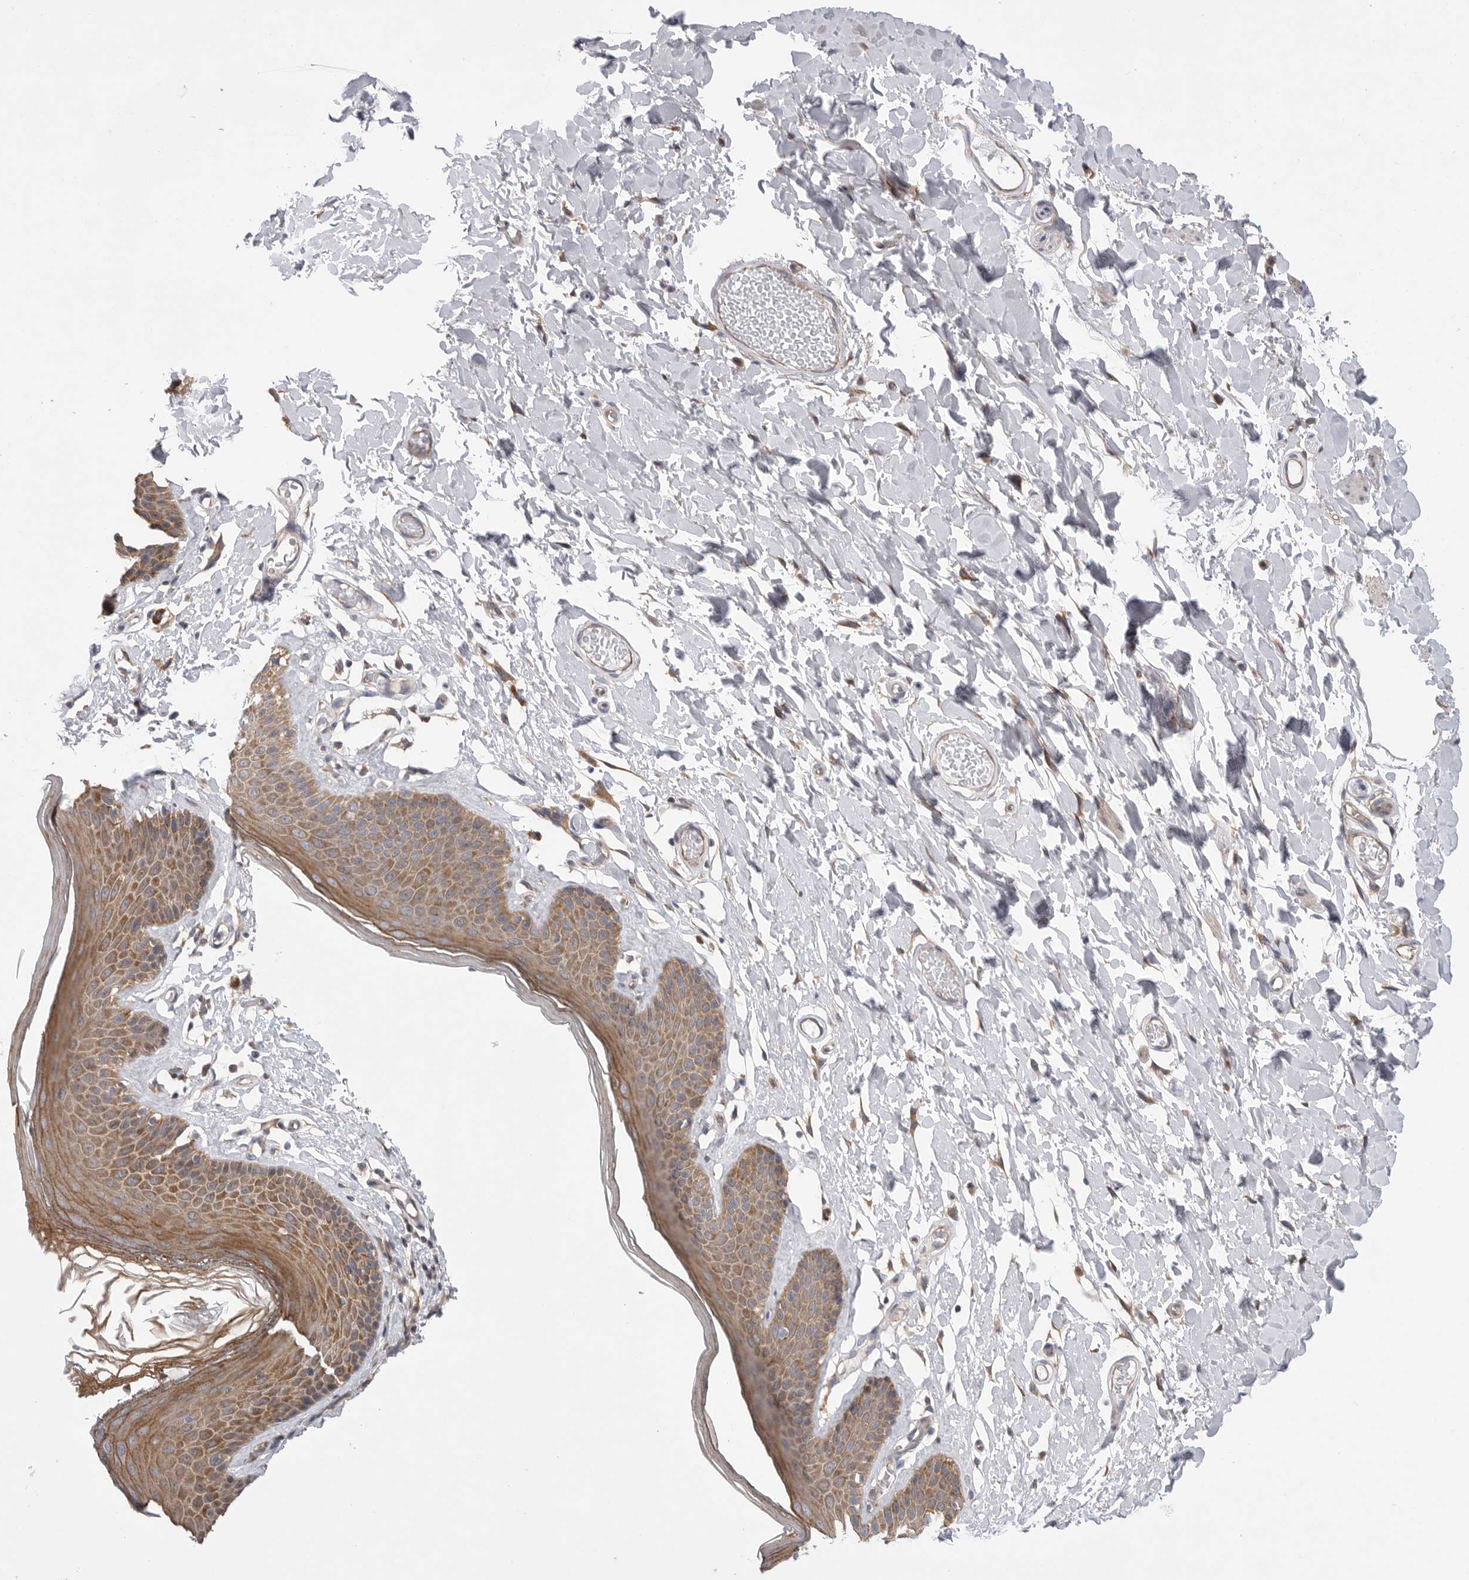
{"staining": {"intensity": "moderate", "quantity": ">75%", "location": "cytoplasmic/membranous"}, "tissue": "skin", "cell_type": "Epidermal cells", "image_type": "normal", "snomed": [{"axis": "morphology", "description": "Normal tissue, NOS"}, {"axis": "topography", "description": "Vulva"}], "caption": "This is a micrograph of immunohistochemistry staining of normal skin, which shows moderate expression in the cytoplasmic/membranous of epidermal cells.", "gene": "FBXO43", "patient": {"sex": "female", "age": 73}}